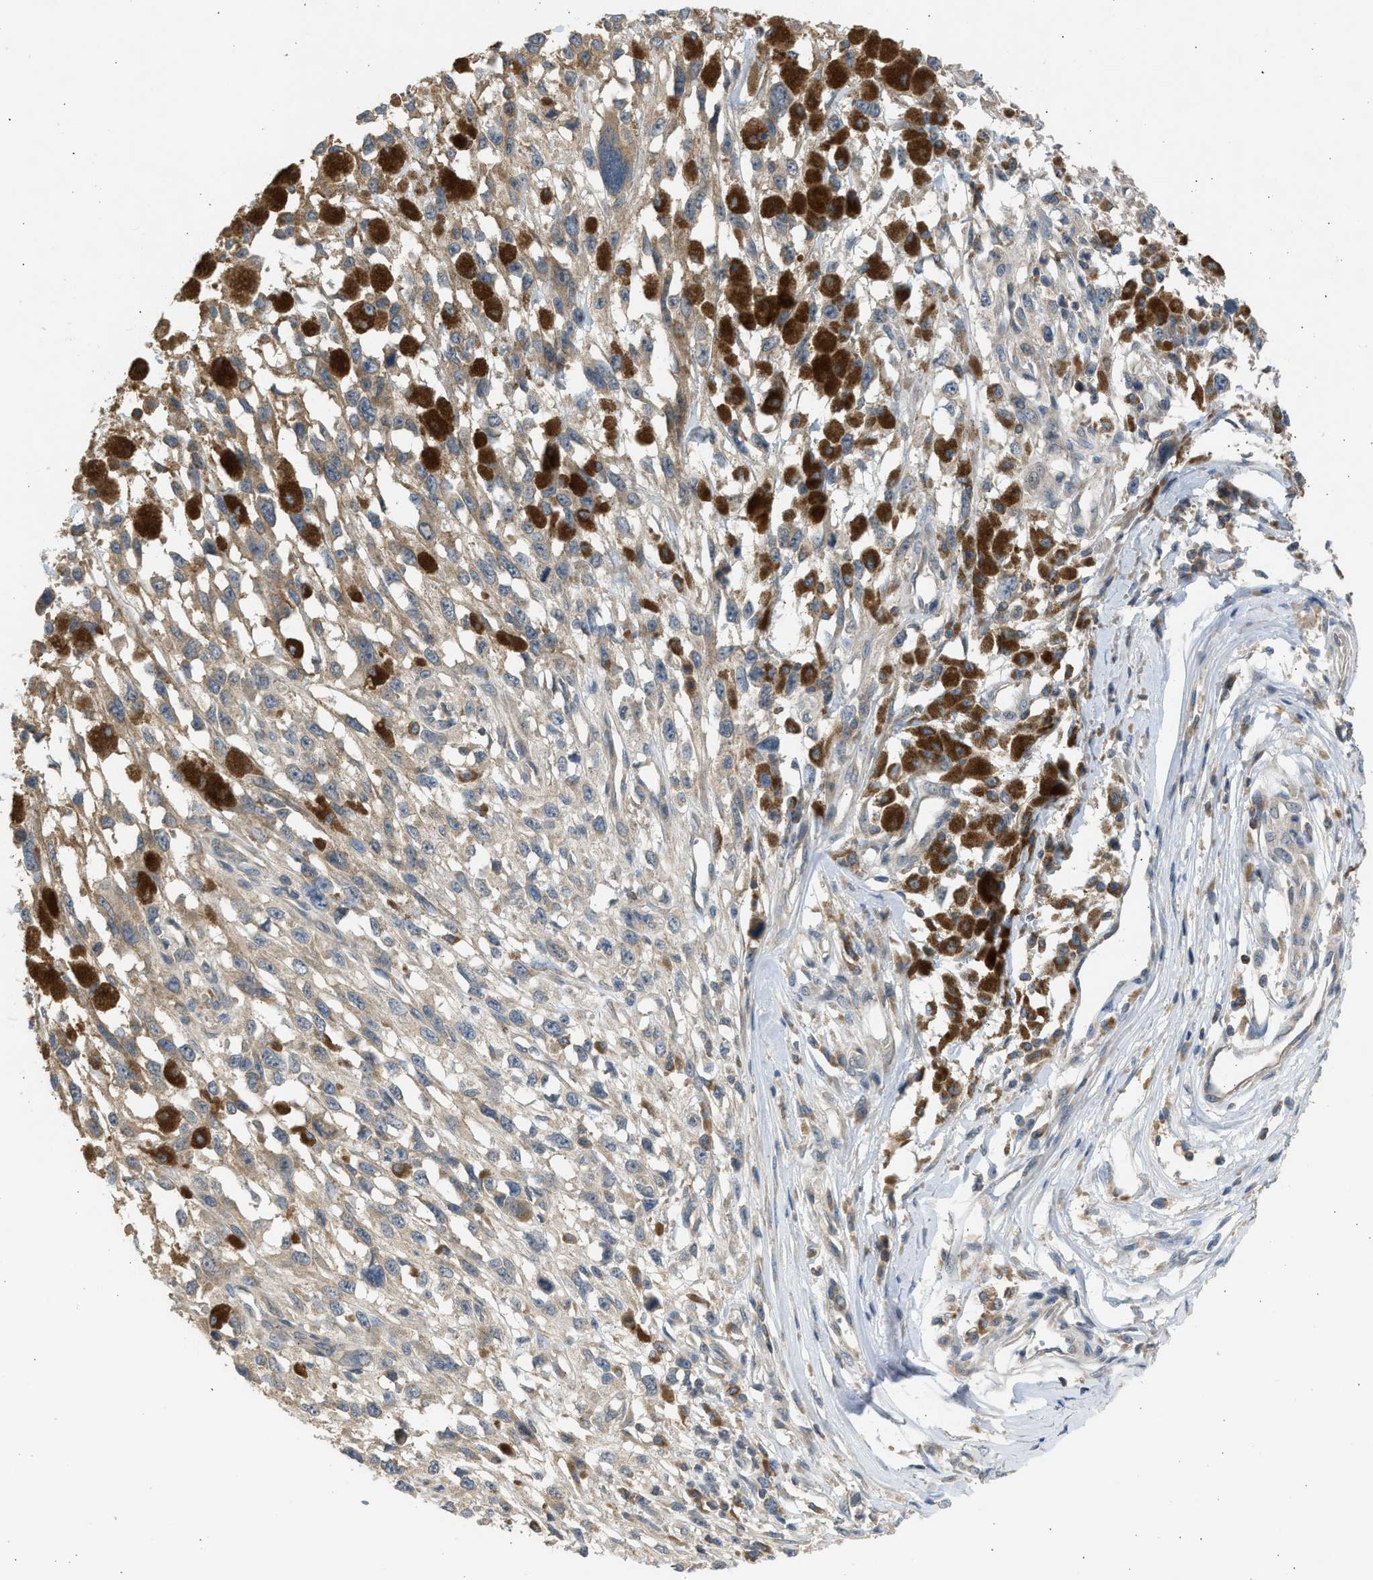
{"staining": {"intensity": "moderate", "quantity": ">75%", "location": "cytoplasmic/membranous"}, "tissue": "melanoma", "cell_type": "Tumor cells", "image_type": "cancer", "snomed": [{"axis": "morphology", "description": "Malignant melanoma, Metastatic site"}, {"axis": "topography", "description": "Lymph node"}], "caption": "An immunohistochemistry (IHC) image of neoplastic tissue is shown. Protein staining in brown shows moderate cytoplasmic/membranous positivity in melanoma within tumor cells. The staining was performed using DAB (3,3'-diaminobenzidine), with brown indicating positive protein expression. Nuclei are stained blue with hematoxylin.", "gene": "CYP1A1", "patient": {"sex": "male", "age": 59}}